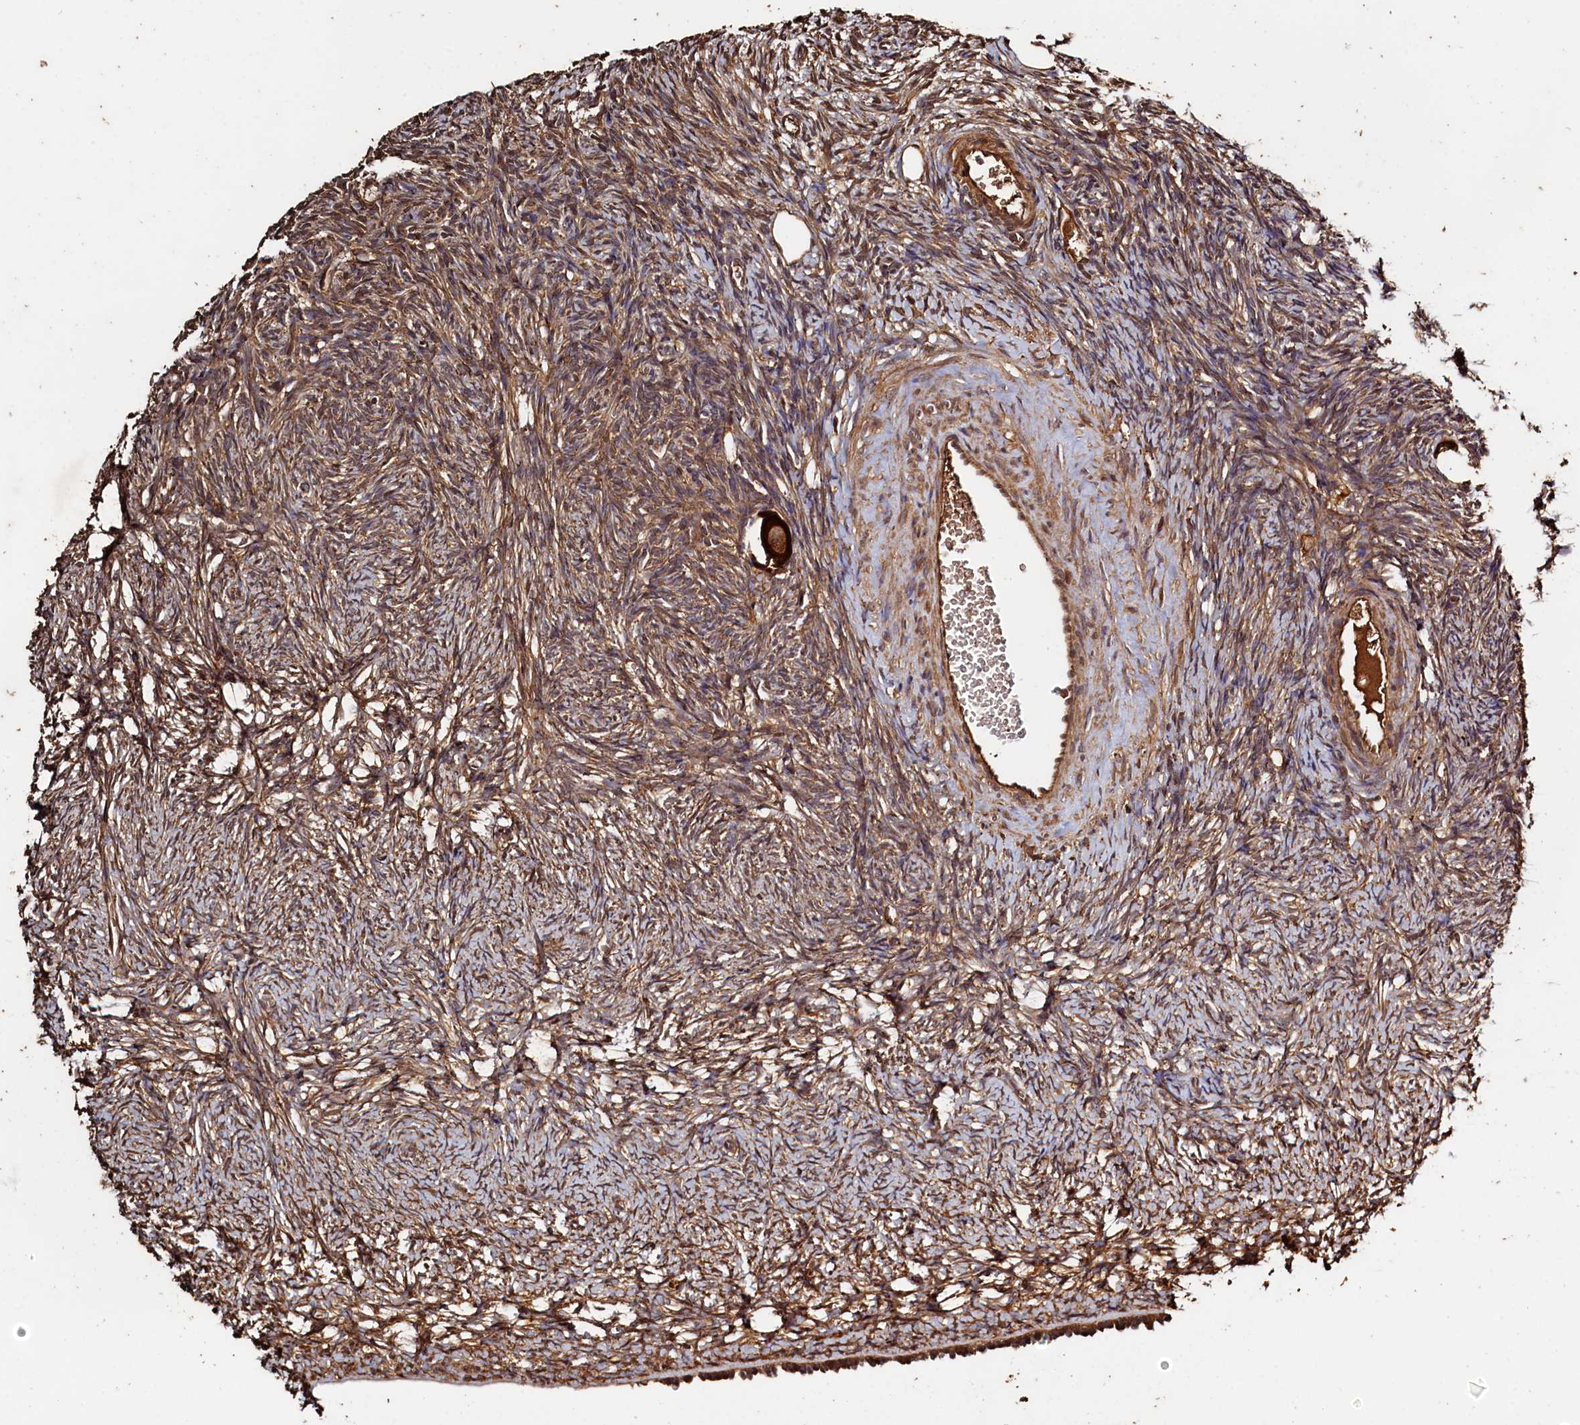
{"staining": {"intensity": "strong", "quantity": ">75%", "location": "cytoplasmic/membranous"}, "tissue": "ovary", "cell_type": "Follicle cells", "image_type": "normal", "snomed": [{"axis": "morphology", "description": "Normal tissue, NOS"}, {"axis": "topography", "description": "Ovary"}], "caption": "DAB immunohistochemical staining of unremarkable ovary exhibits strong cytoplasmic/membranous protein positivity in about >75% of follicle cells.", "gene": "SNX33", "patient": {"sex": "female", "age": 34}}